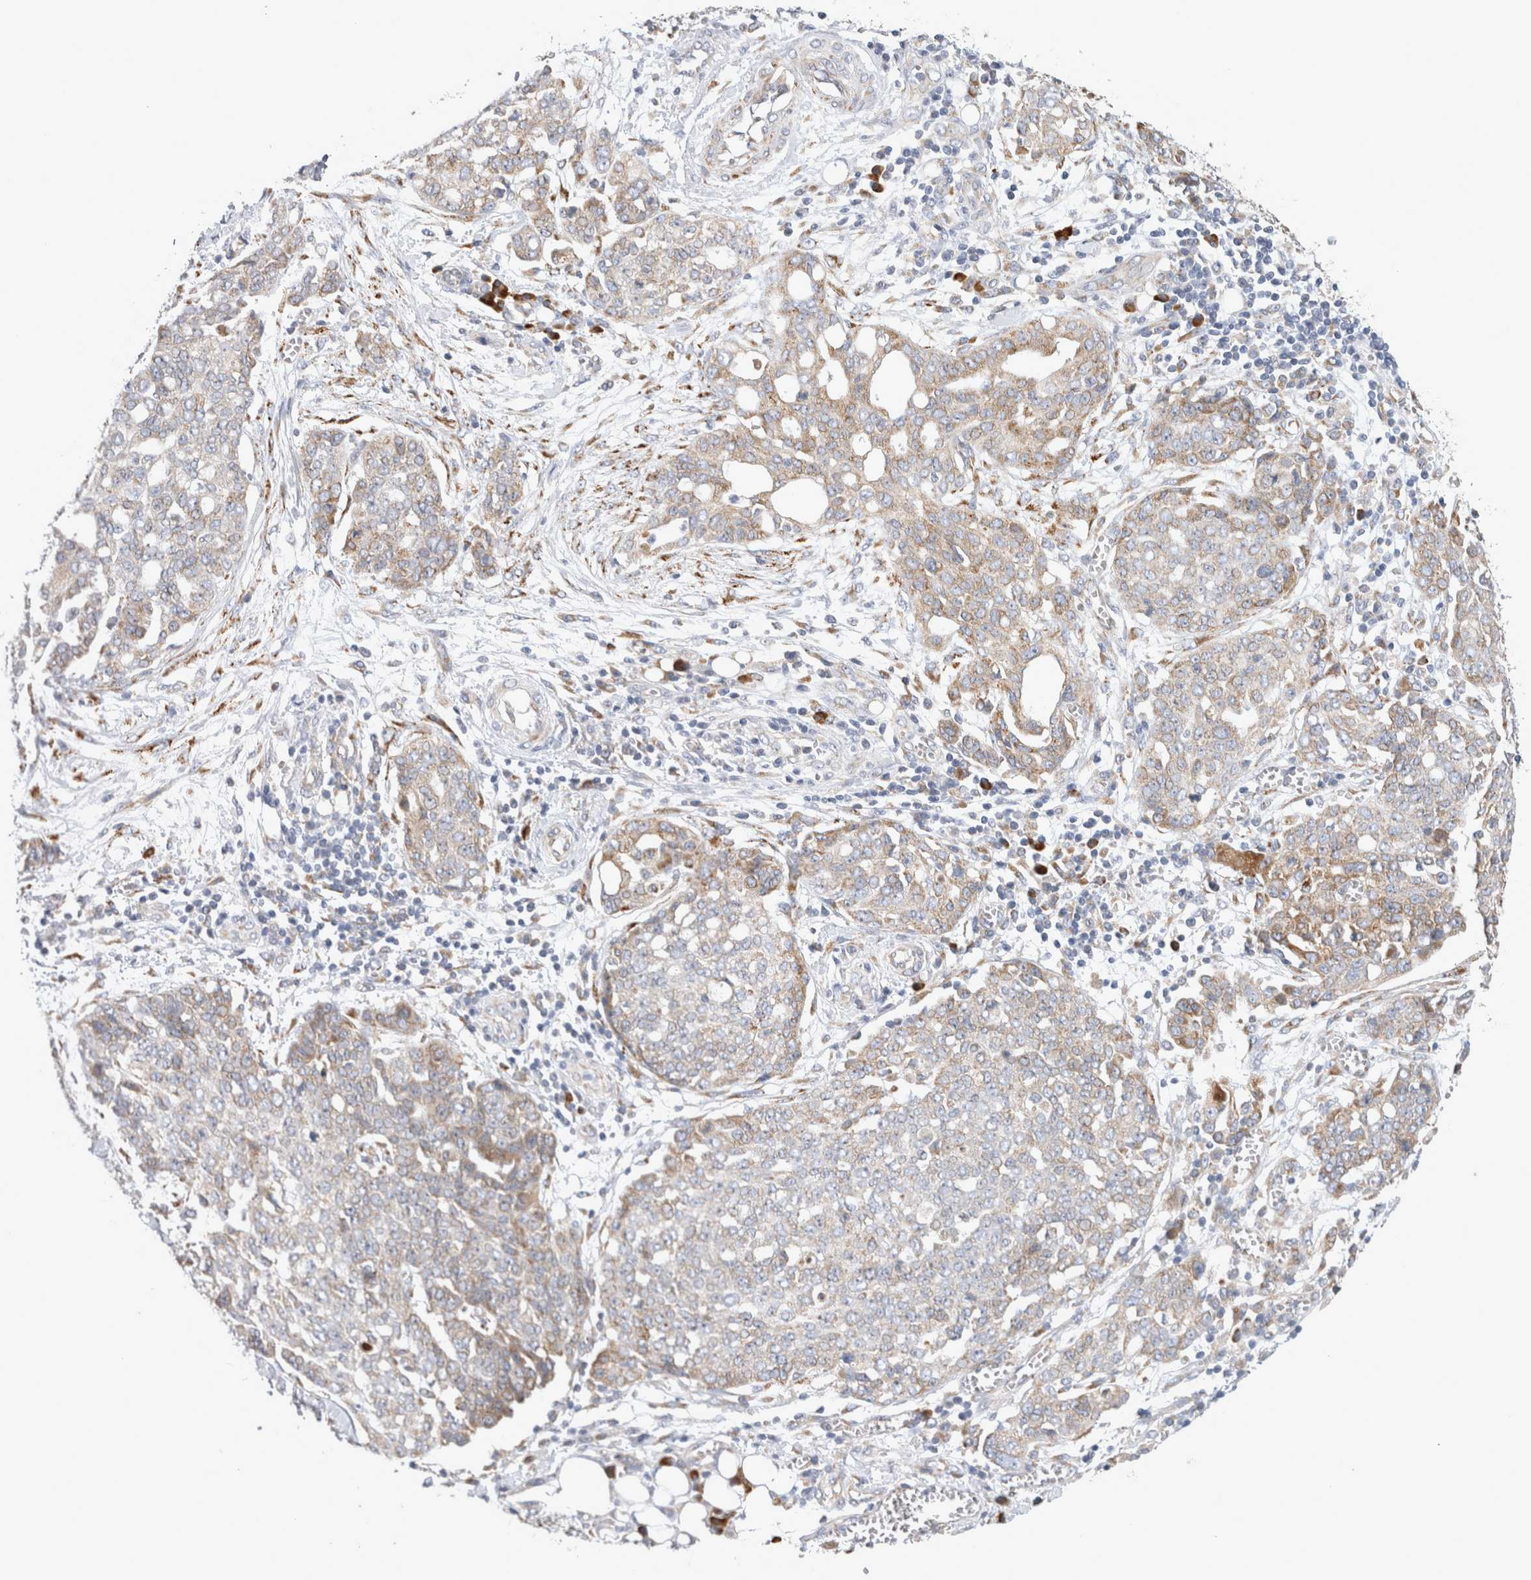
{"staining": {"intensity": "weak", "quantity": ">75%", "location": "cytoplasmic/membranous"}, "tissue": "ovarian cancer", "cell_type": "Tumor cells", "image_type": "cancer", "snomed": [{"axis": "morphology", "description": "Cystadenocarcinoma, serous, NOS"}, {"axis": "topography", "description": "Soft tissue"}, {"axis": "topography", "description": "Ovary"}], "caption": "Protein analysis of ovarian serous cystadenocarcinoma tissue reveals weak cytoplasmic/membranous staining in approximately >75% of tumor cells. Immunohistochemistry stains the protein in brown and the nuclei are stained blue.", "gene": "RPN2", "patient": {"sex": "female", "age": 57}}